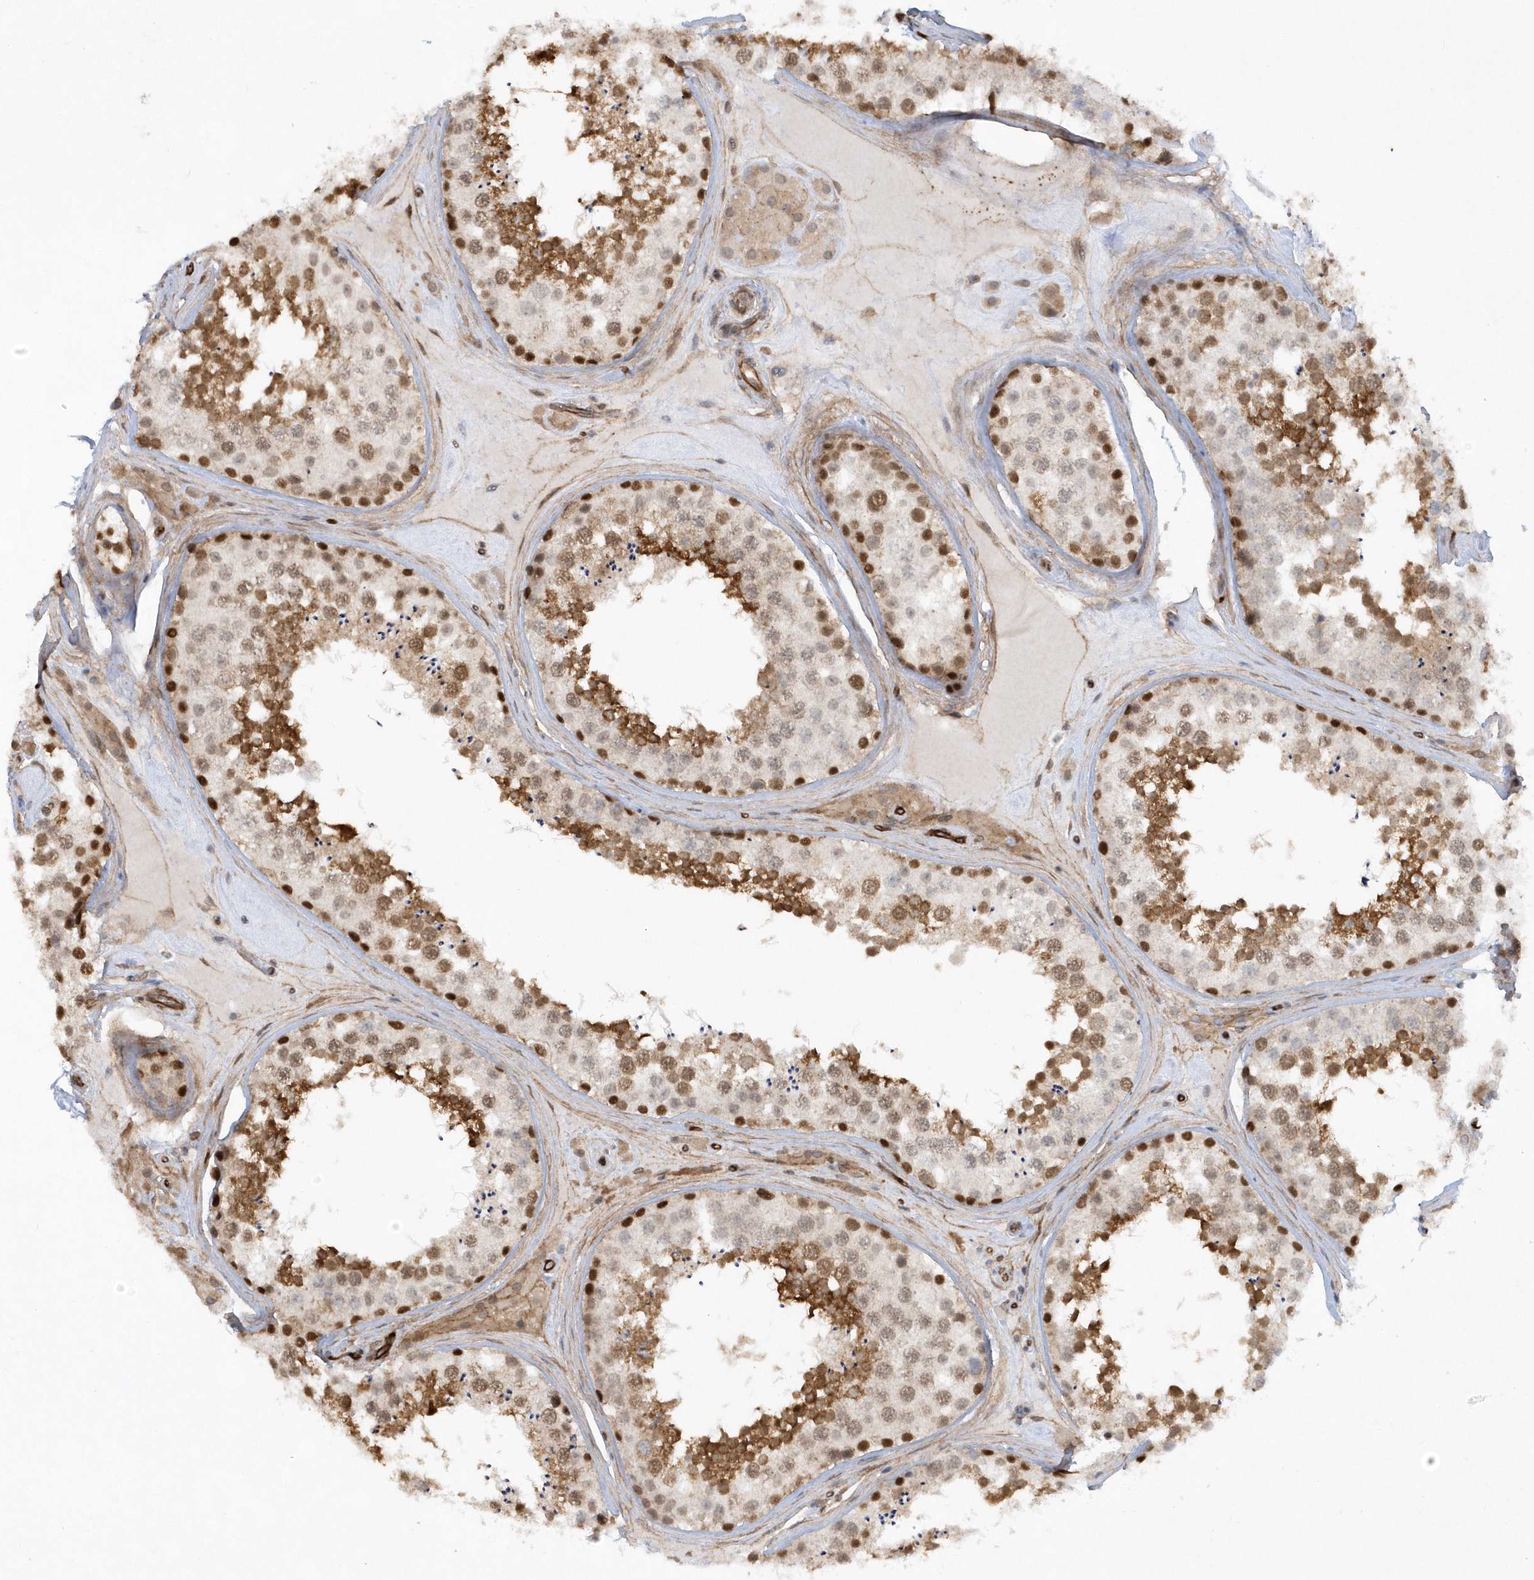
{"staining": {"intensity": "strong", "quantity": "25%-75%", "location": "cytoplasmic/membranous,nuclear"}, "tissue": "testis", "cell_type": "Cells in seminiferous ducts", "image_type": "normal", "snomed": [{"axis": "morphology", "description": "Normal tissue, NOS"}, {"axis": "topography", "description": "Testis"}], "caption": "Approximately 25%-75% of cells in seminiferous ducts in unremarkable testis exhibit strong cytoplasmic/membranous,nuclear protein expression as visualized by brown immunohistochemical staining.", "gene": "RAI14", "patient": {"sex": "male", "age": 46}}